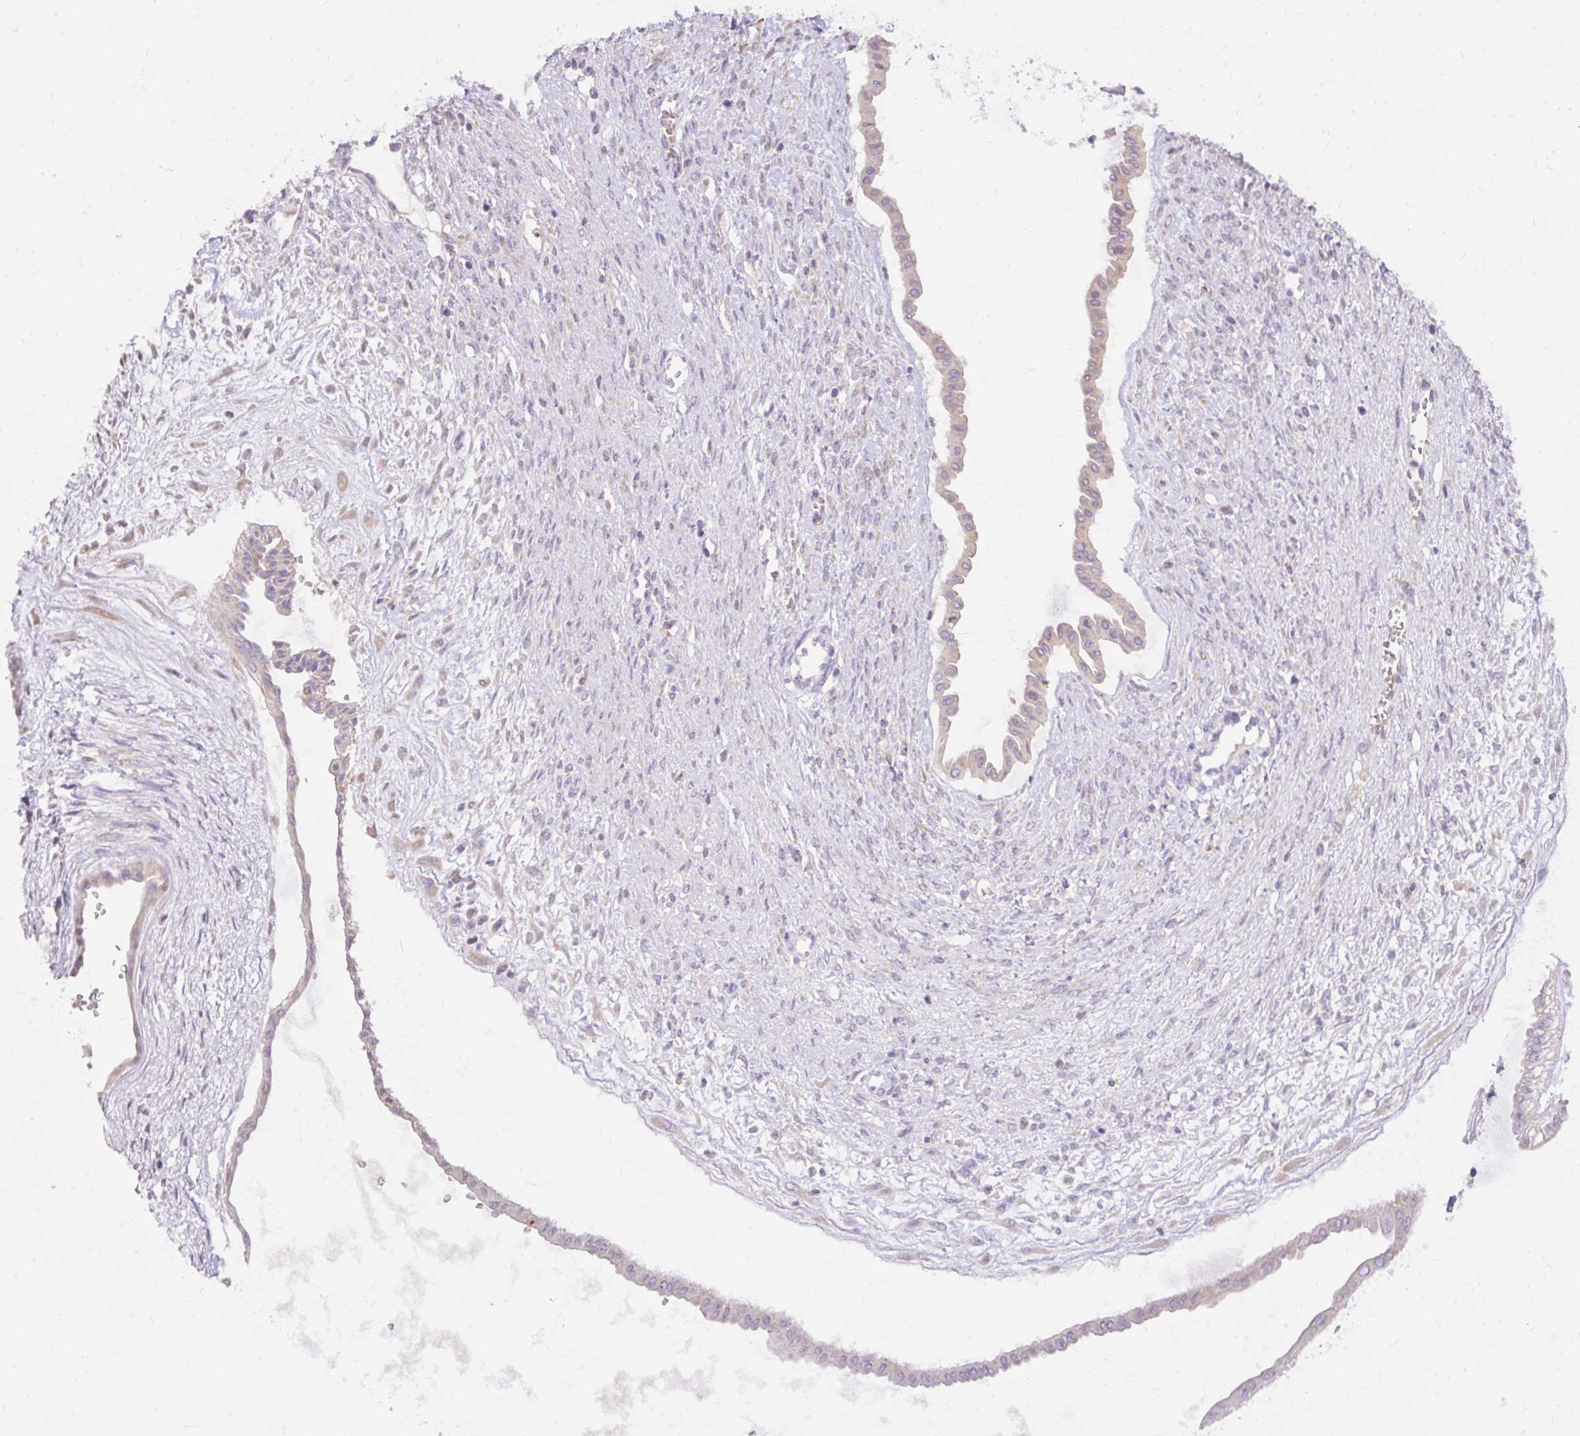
{"staining": {"intensity": "negative", "quantity": "none", "location": "none"}, "tissue": "ovarian cancer", "cell_type": "Tumor cells", "image_type": "cancer", "snomed": [{"axis": "morphology", "description": "Cystadenocarcinoma, mucinous, NOS"}, {"axis": "topography", "description": "Ovary"}], "caption": "Tumor cells show no significant staining in mucinous cystadenocarcinoma (ovarian).", "gene": "SEC63", "patient": {"sex": "female", "age": 73}}